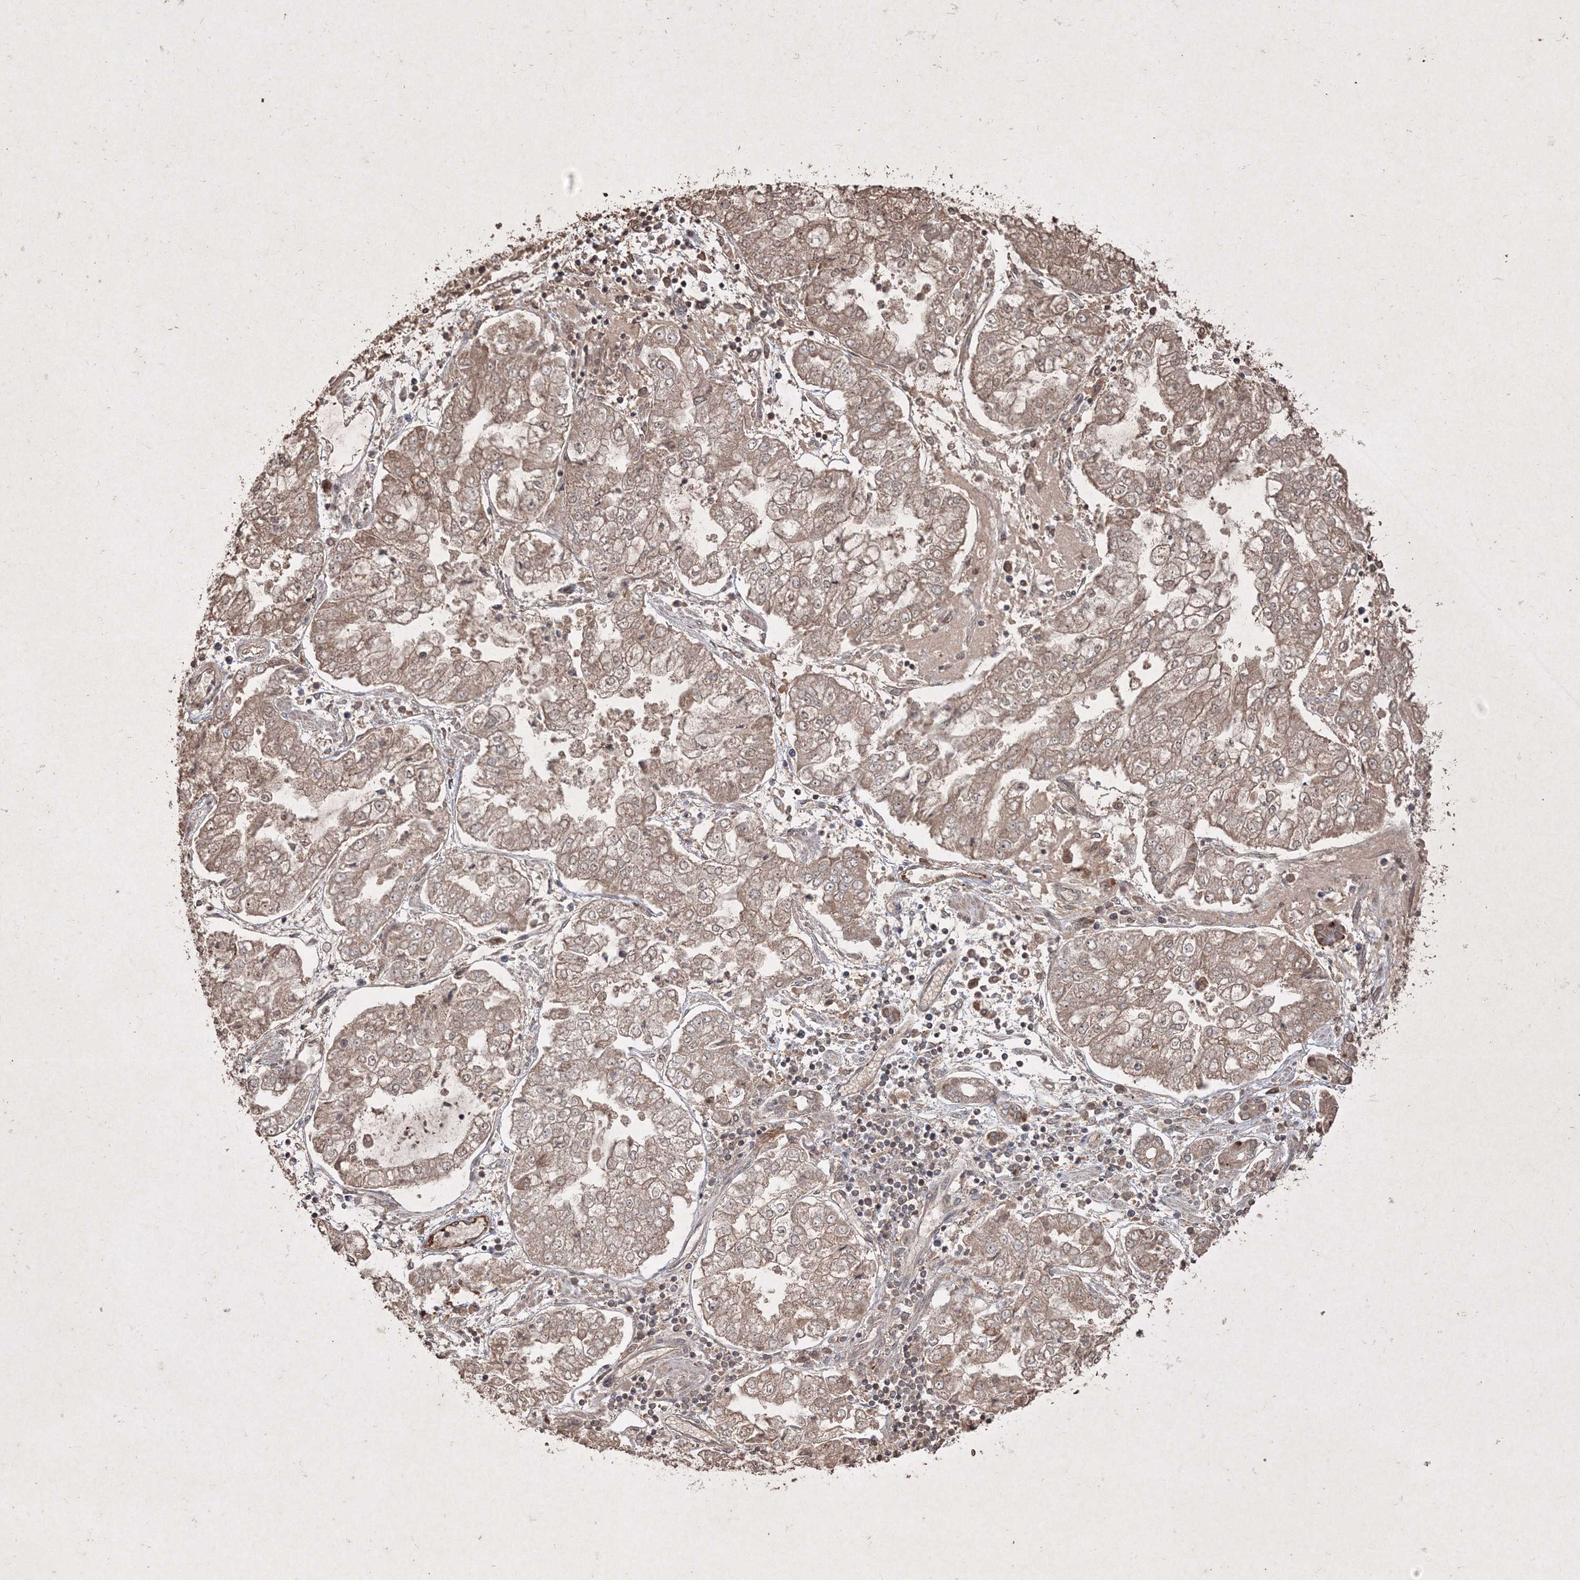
{"staining": {"intensity": "weak", "quantity": ">75%", "location": "cytoplasmic/membranous"}, "tissue": "stomach cancer", "cell_type": "Tumor cells", "image_type": "cancer", "snomed": [{"axis": "morphology", "description": "Adenocarcinoma, NOS"}, {"axis": "topography", "description": "Stomach"}], "caption": "A micrograph of human stomach adenocarcinoma stained for a protein shows weak cytoplasmic/membranous brown staining in tumor cells.", "gene": "PELI3", "patient": {"sex": "male", "age": 76}}